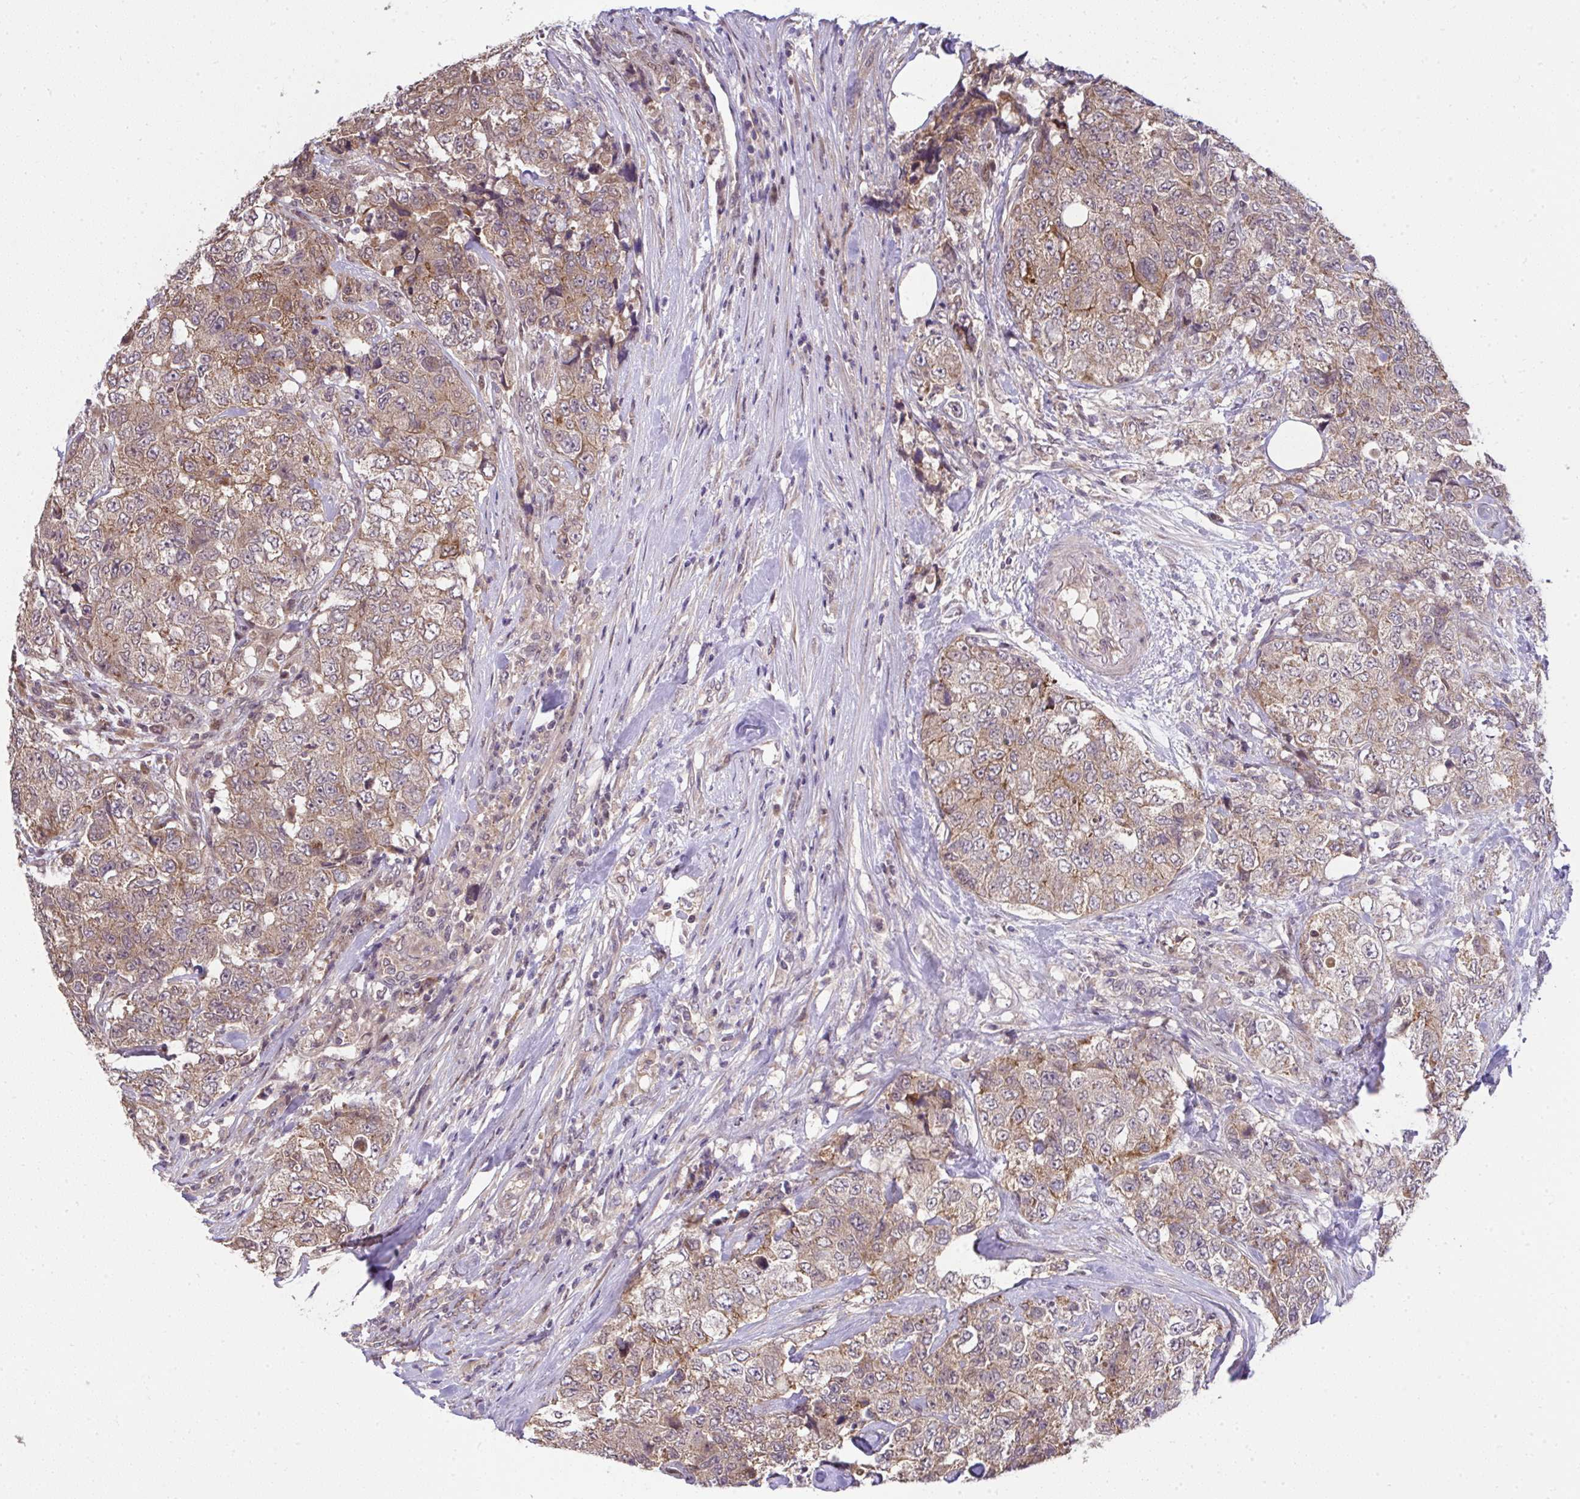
{"staining": {"intensity": "moderate", "quantity": ">75%", "location": "cytoplasmic/membranous"}, "tissue": "urothelial cancer", "cell_type": "Tumor cells", "image_type": "cancer", "snomed": [{"axis": "morphology", "description": "Urothelial carcinoma, High grade"}, {"axis": "topography", "description": "Urinary bladder"}], "caption": "A brown stain labels moderate cytoplasmic/membranous expression of a protein in human urothelial carcinoma (high-grade) tumor cells.", "gene": "RDH14", "patient": {"sex": "female", "age": 78}}